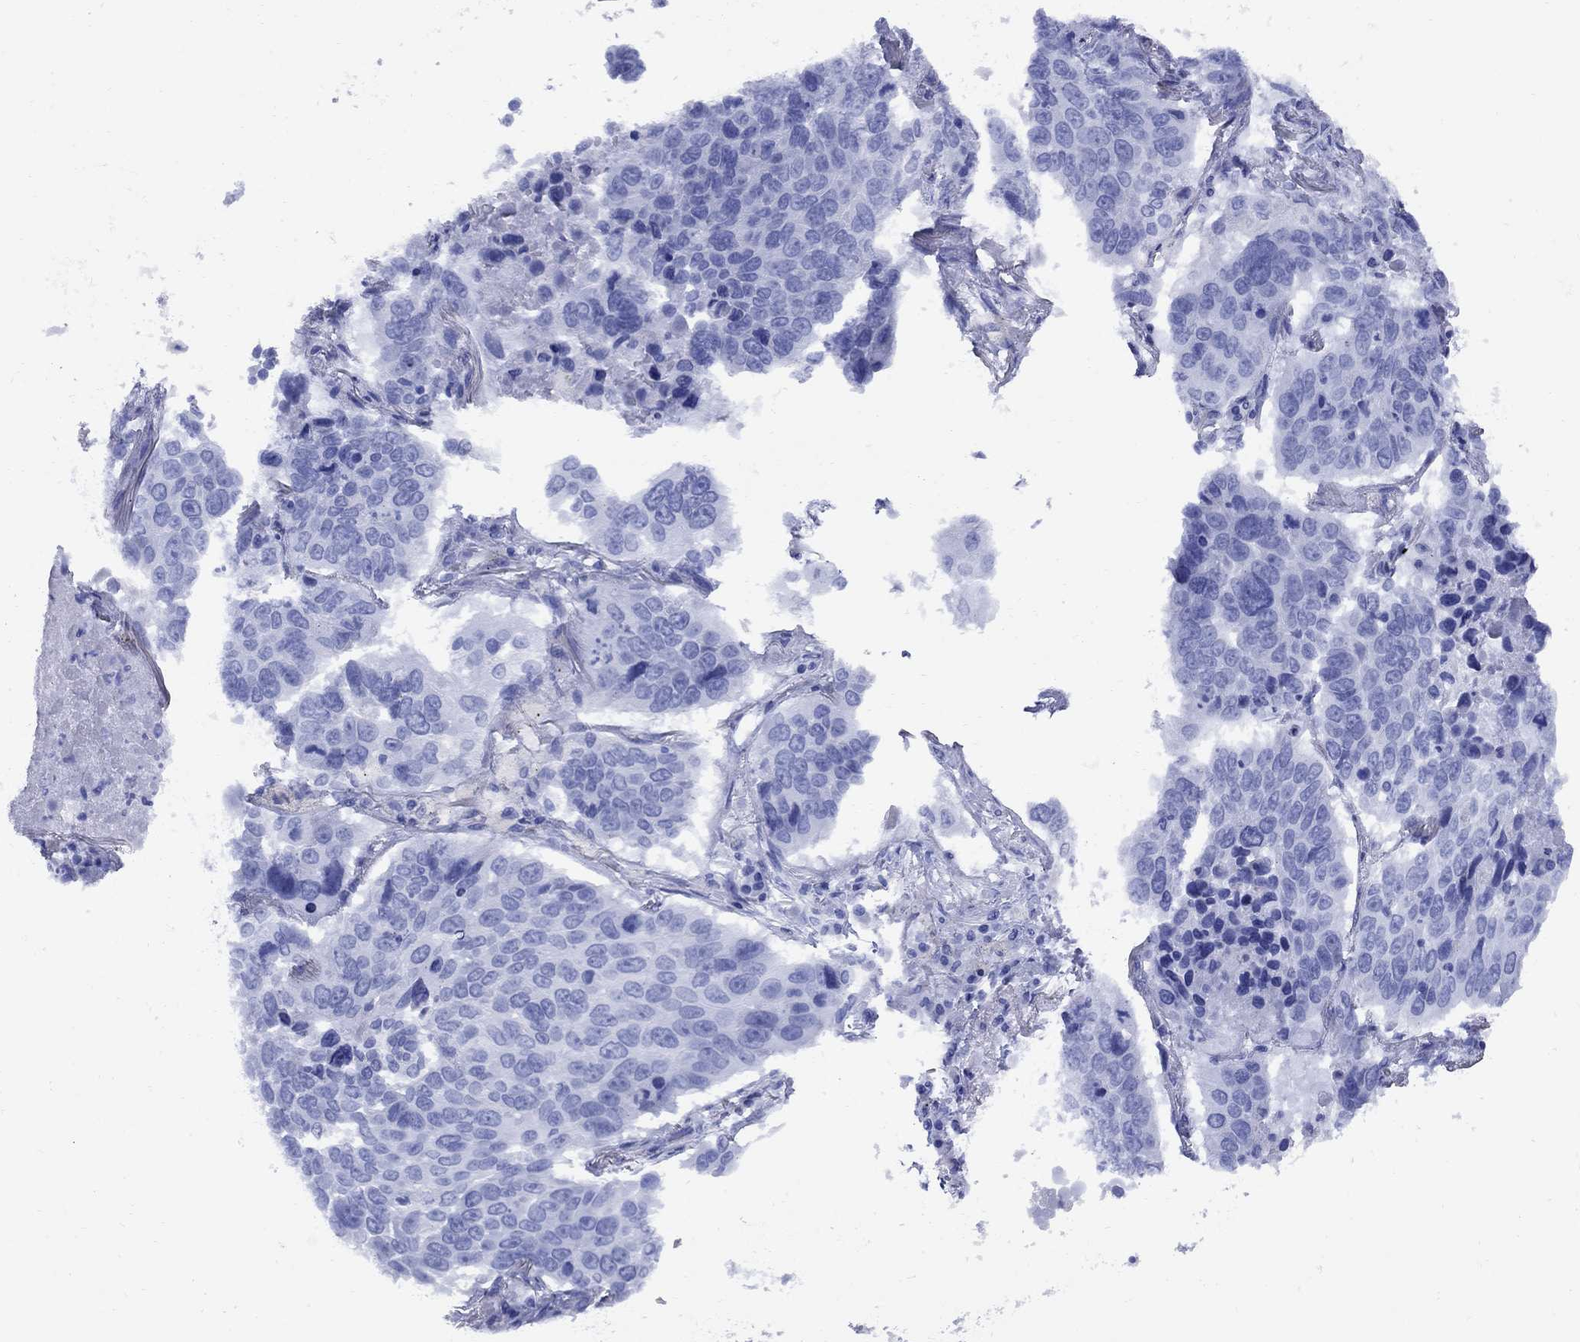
{"staining": {"intensity": "negative", "quantity": "none", "location": "none"}, "tissue": "lung cancer", "cell_type": "Tumor cells", "image_type": "cancer", "snomed": [{"axis": "morphology", "description": "Normal tissue, NOS"}, {"axis": "morphology", "description": "Squamous cell carcinoma, NOS"}, {"axis": "topography", "description": "Bronchus"}, {"axis": "topography", "description": "Lung"}], "caption": "A high-resolution image shows immunohistochemistry (IHC) staining of lung cancer, which displays no significant staining in tumor cells.", "gene": "SMCP", "patient": {"sex": "male", "age": 64}}